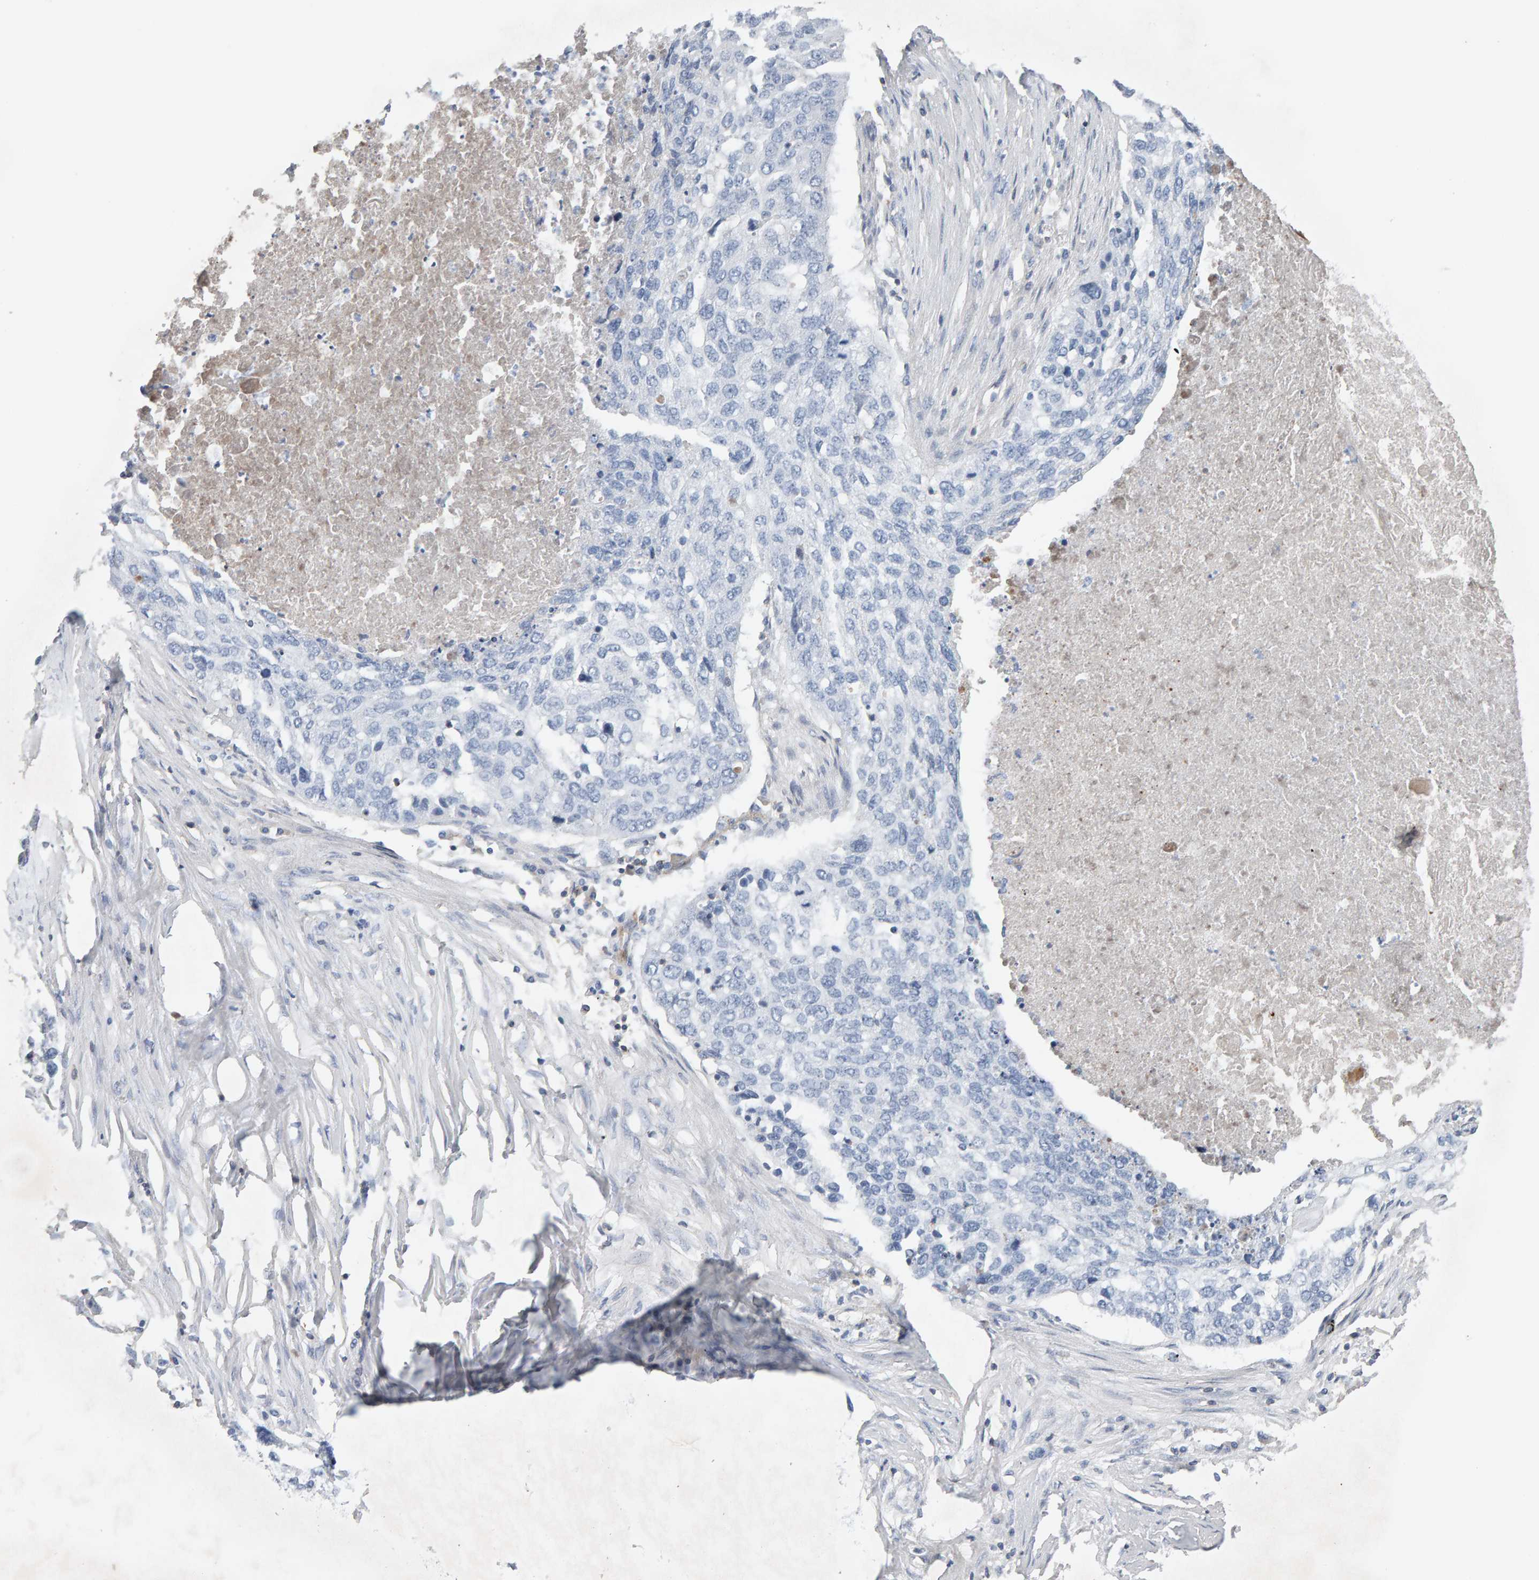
{"staining": {"intensity": "negative", "quantity": "none", "location": "none"}, "tissue": "lung cancer", "cell_type": "Tumor cells", "image_type": "cancer", "snomed": [{"axis": "morphology", "description": "Squamous cell carcinoma, NOS"}, {"axis": "topography", "description": "Lung"}], "caption": "DAB immunohistochemical staining of lung cancer shows no significant expression in tumor cells.", "gene": "FYN", "patient": {"sex": "female", "age": 63}}